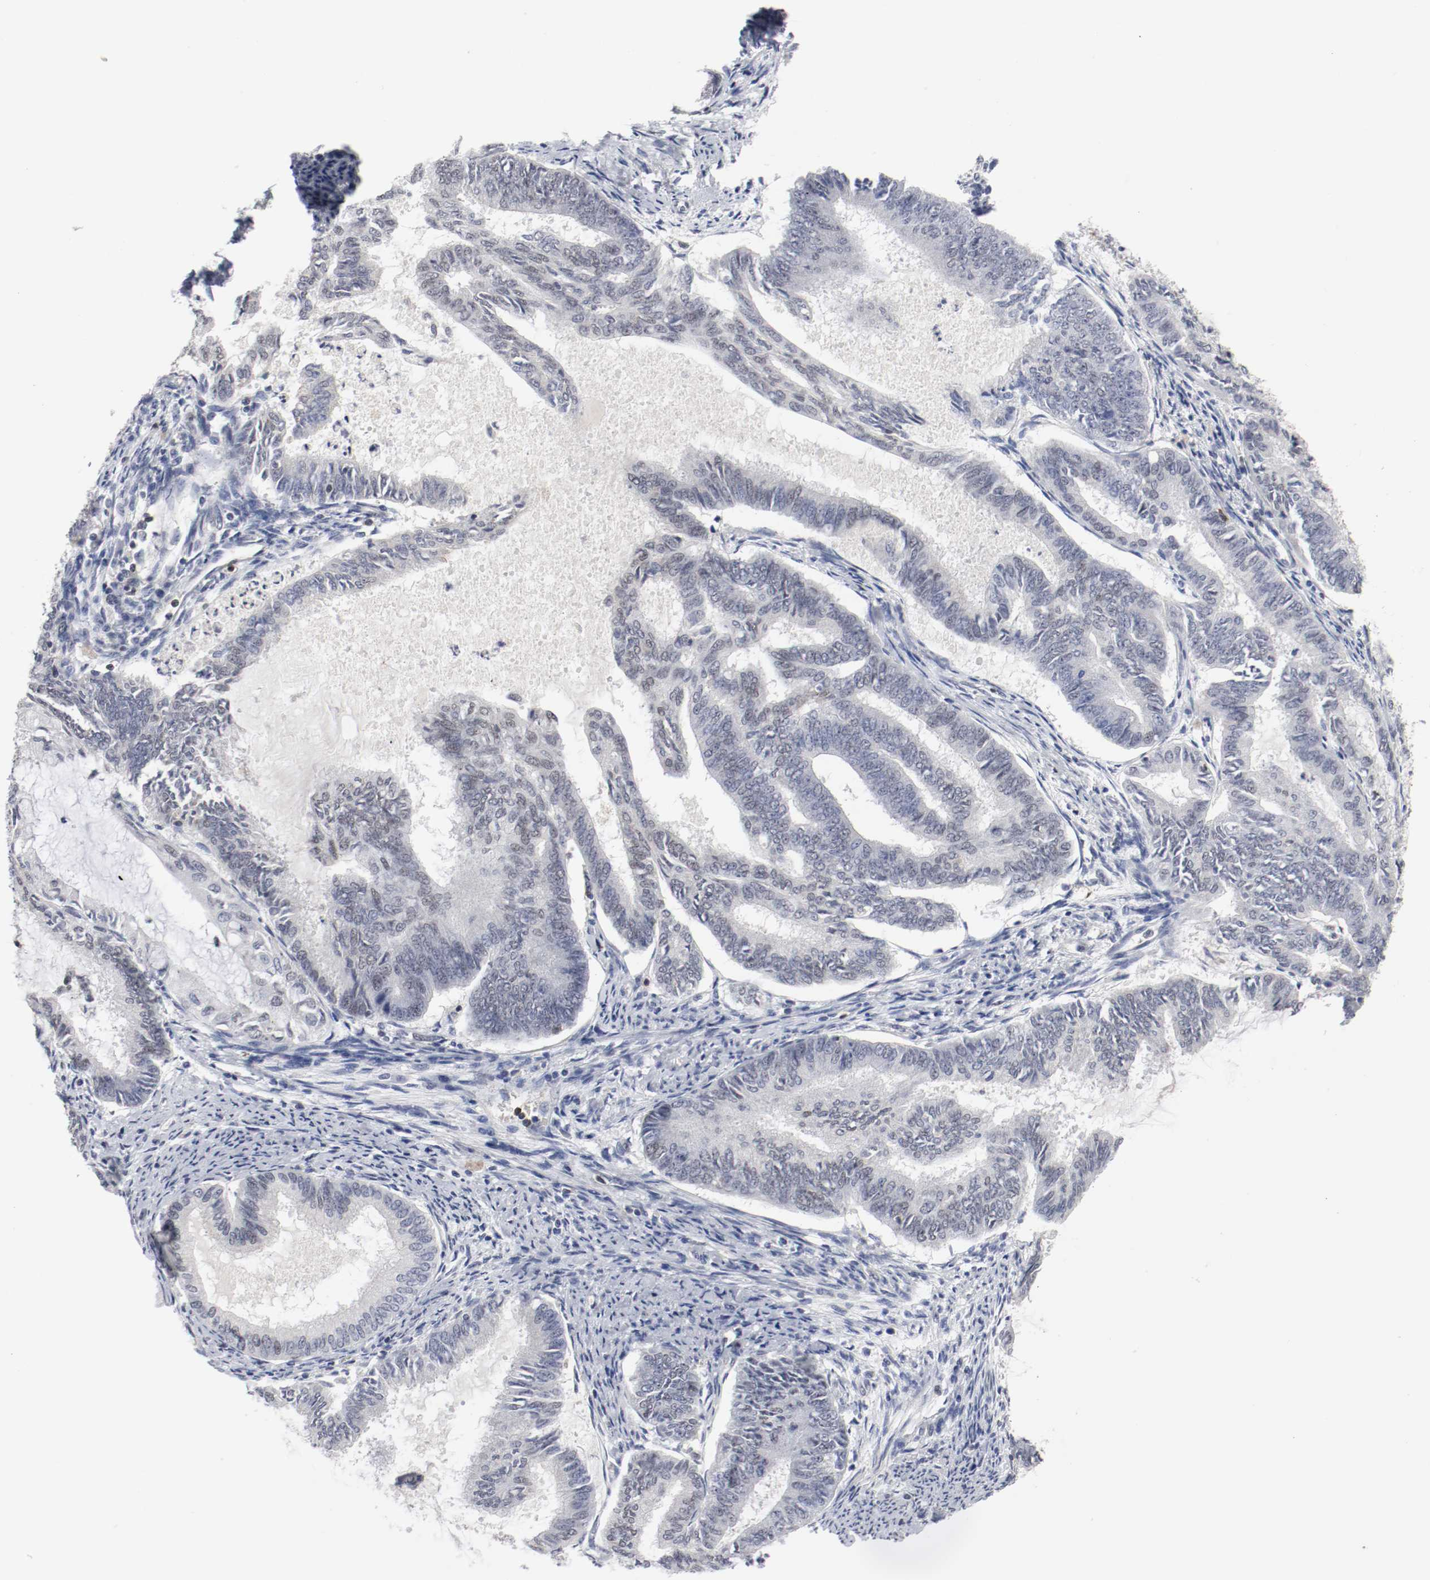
{"staining": {"intensity": "negative", "quantity": "none", "location": "none"}, "tissue": "endometrial cancer", "cell_type": "Tumor cells", "image_type": "cancer", "snomed": [{"axis": "morphology", "description": "Adenocarcinoma, NOS"}, {"axis": "topography", "description": "Endometrium"}], "caption": "Endometrial cancer (adenocarcinoma) stained for a protein using immunohistochemistry (IHC) exhibits no expression tumor cells.", "gene": "JUND", "patient": {"sex": "female", "age": 86}}